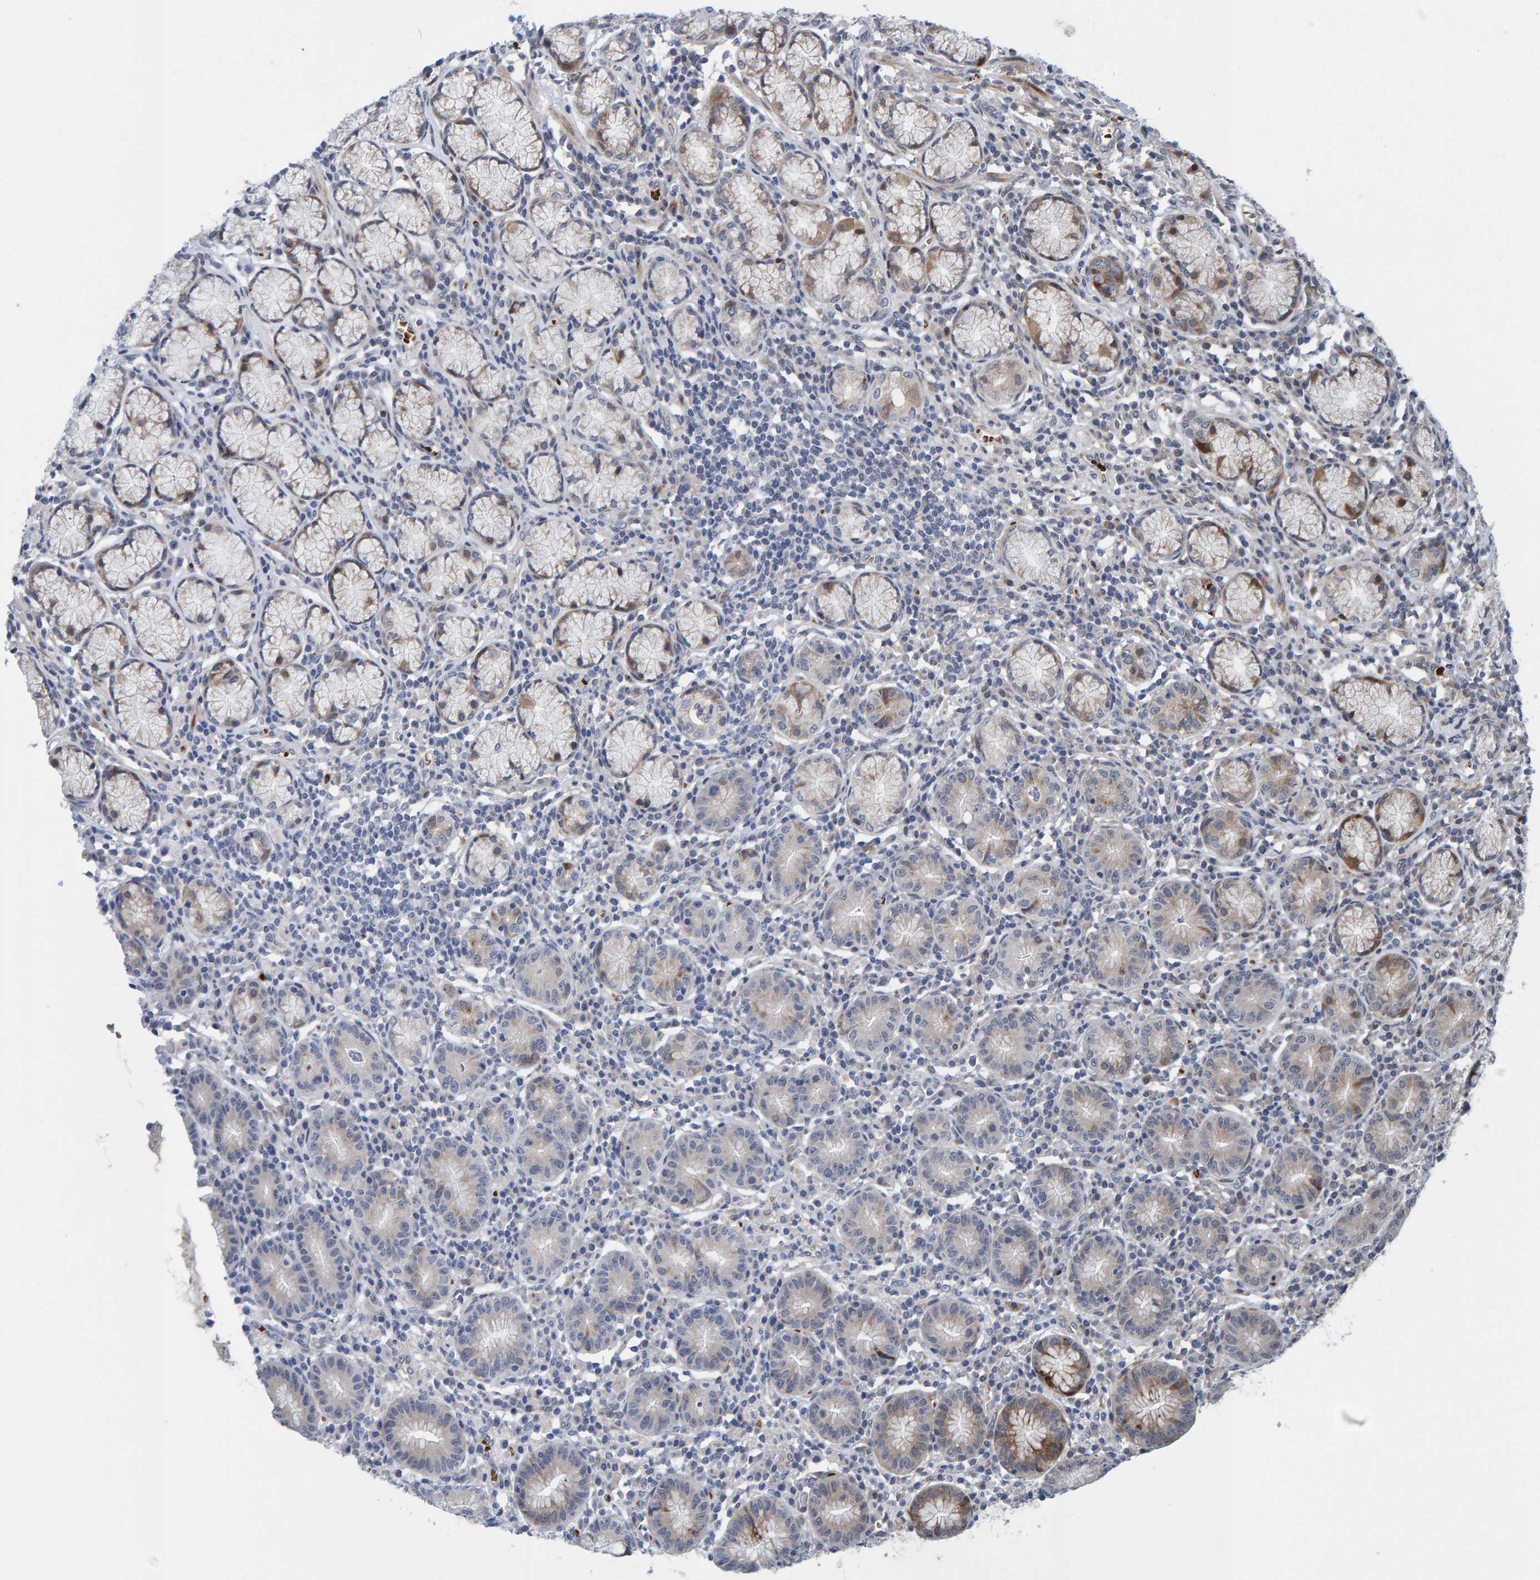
{"staining": {"intensity": "strong", "quantity": "<25%", "location": "cytoplasmic/membranous"}, "tissue": "stomach", "cell_type": "Glandular cells", "image_type": "normal", "snomed": [{"axis": "morphology", "description": "Normal tissue, NOS"}, {"axis": "topography", "description": "Stomach"}], "caption": "The micrograph displays staining of normal stomach, revealing strong cytoplasmic/membranous protein expression (brown color) within glandular cells. Using DAB (3,3'-diaminobenzidine) (brown) and hematoxylin (blue) stains, captured at high magnification using brightfield microscopy.", "gene": "MFSD6L", "patient": {"sex": "male", "age": 55}}